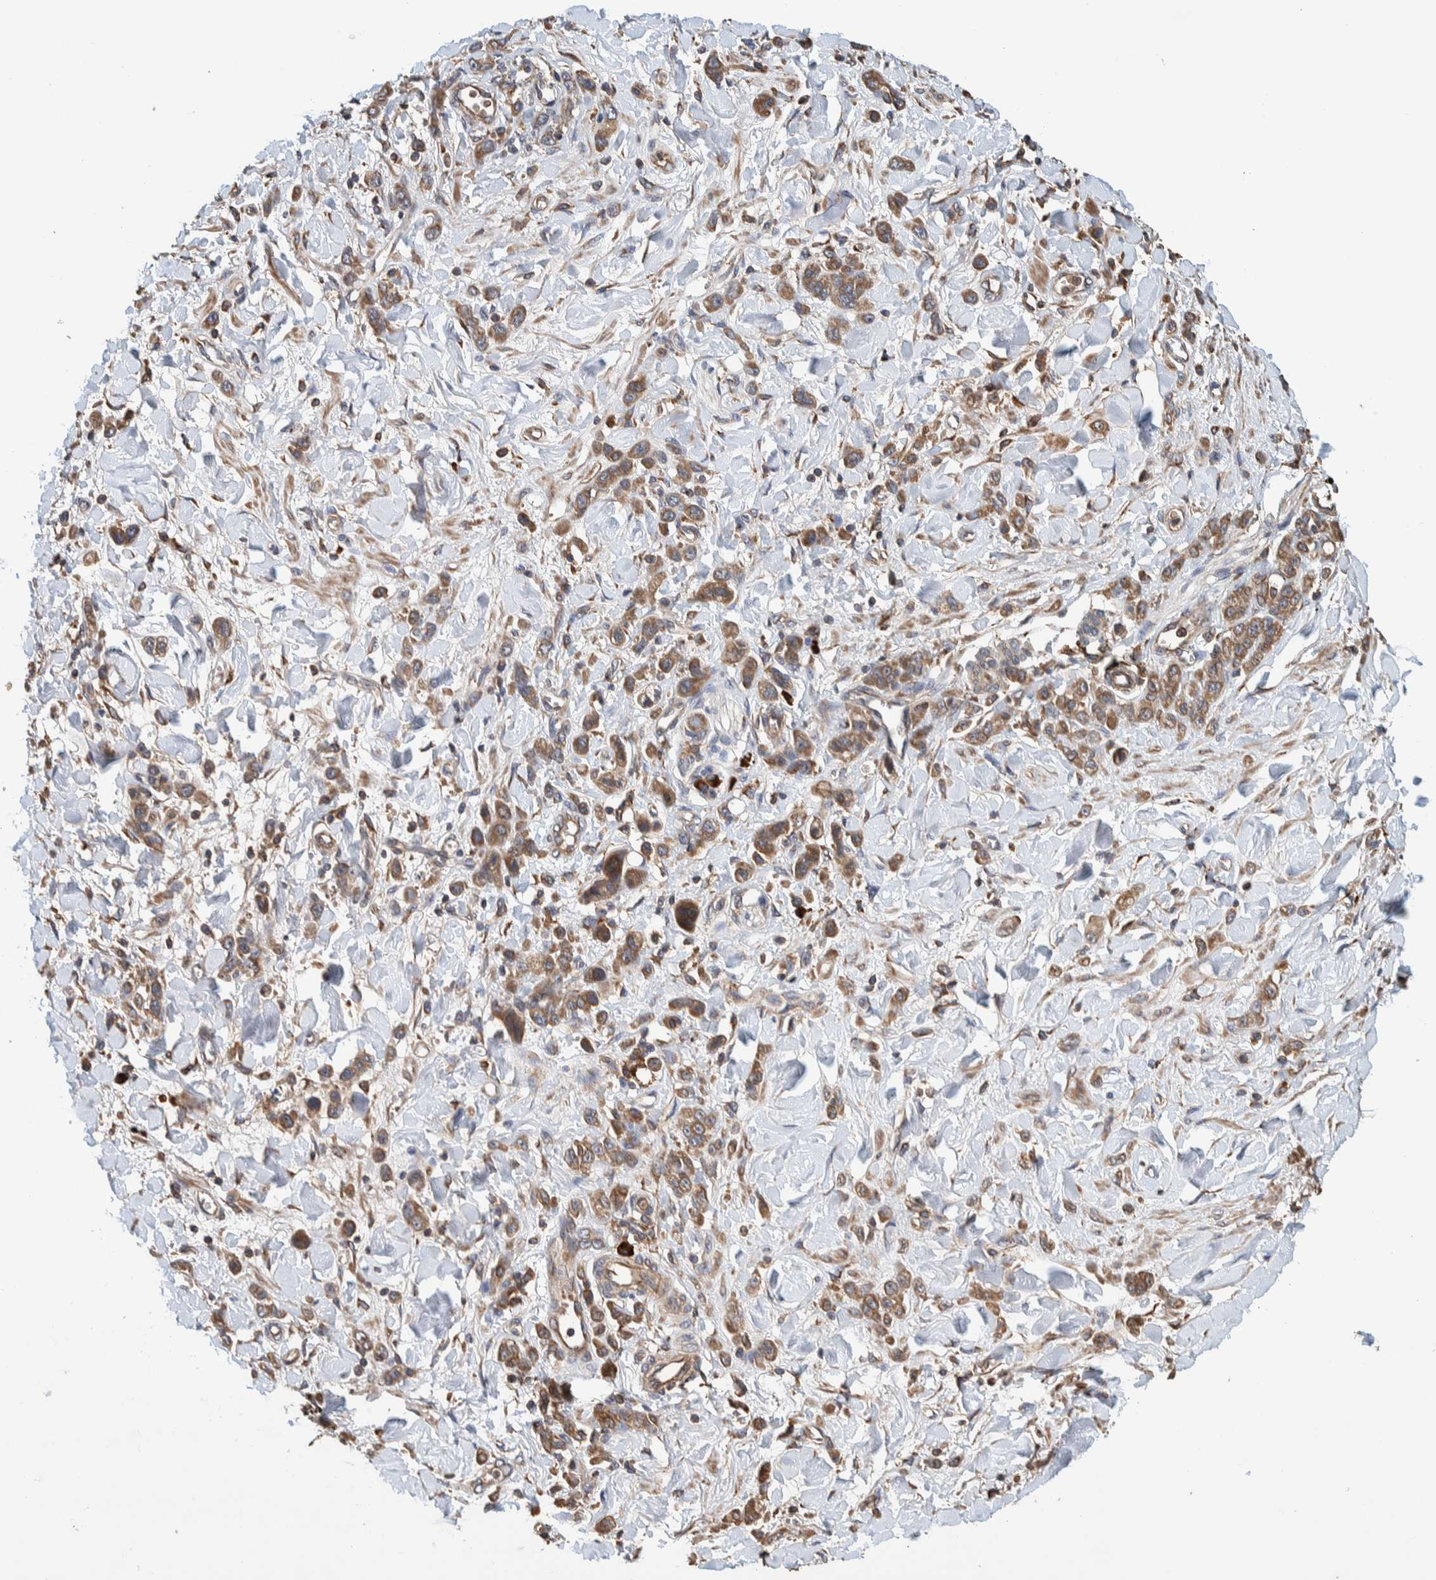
{"staining": {"intensity": "moderate", "quantity": ">75%", "location": "cytoplasmic/membranous"}, "tissue": "stomach cancer", "cell_type": "Tumor cells", "image_type": "cancer", "snomed": [{"axis": "morphology", "description": "Normal tissue, NOS"}, {"axis": "morphology", "description": "Adenocarcinoma, NOS"}, {"axis": "topography", "description": "Stomach"}], "caption": "There is medium levels of moderate cytoplasmic/membranous staining in tumor cells of stomach adenocarcinoma, as demonstrated by immunohistochemical staining (brown color).", "gene": "PLA2G3", "patient": {"sex": "male", "age": 82}}